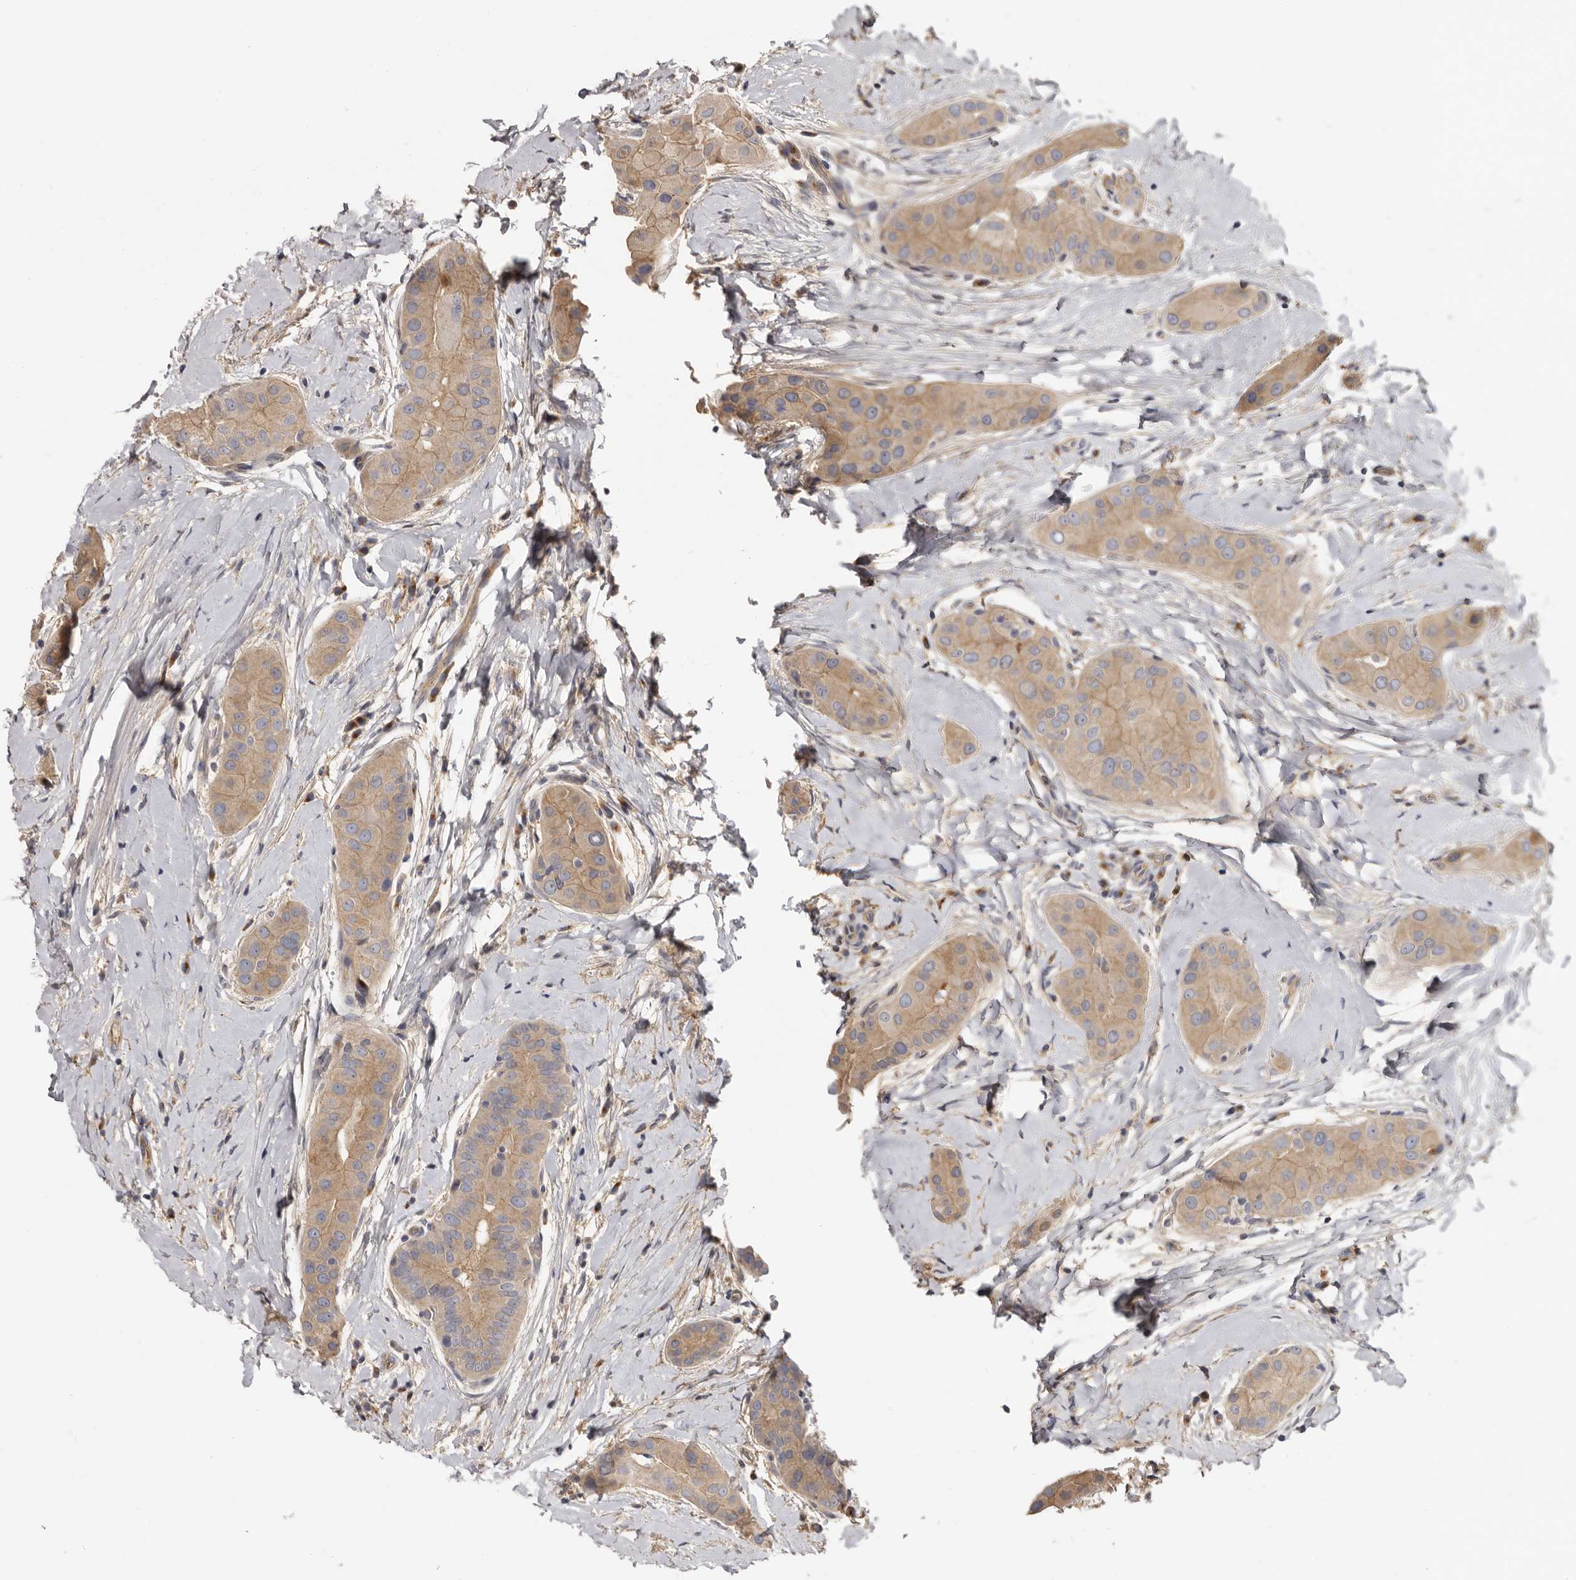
{"staining": {"intensity": "moderate", "quantity": ">75%", "location": "cytoplasmic/membranous"}, "tissue": "thyroid cancer", "cell_type": "Tumor cells", "image_type": "cancer", "snomed": [{"axis": "morphology", "description": "Papillary adenocarcinoma, NOS"}, {"axis": "topography", "description": "Thyroid gland"}], "caption": "Immunohistochemical staining of human thyroid cancer reveals moderate cytoplasmic/membranous protein expression in approximately >75% of tumor cells. (Brightfield microscopy of DAB IHC at high magnification).", "gene": "INKA2", "patient": {"sex": "male", "age": 33}}